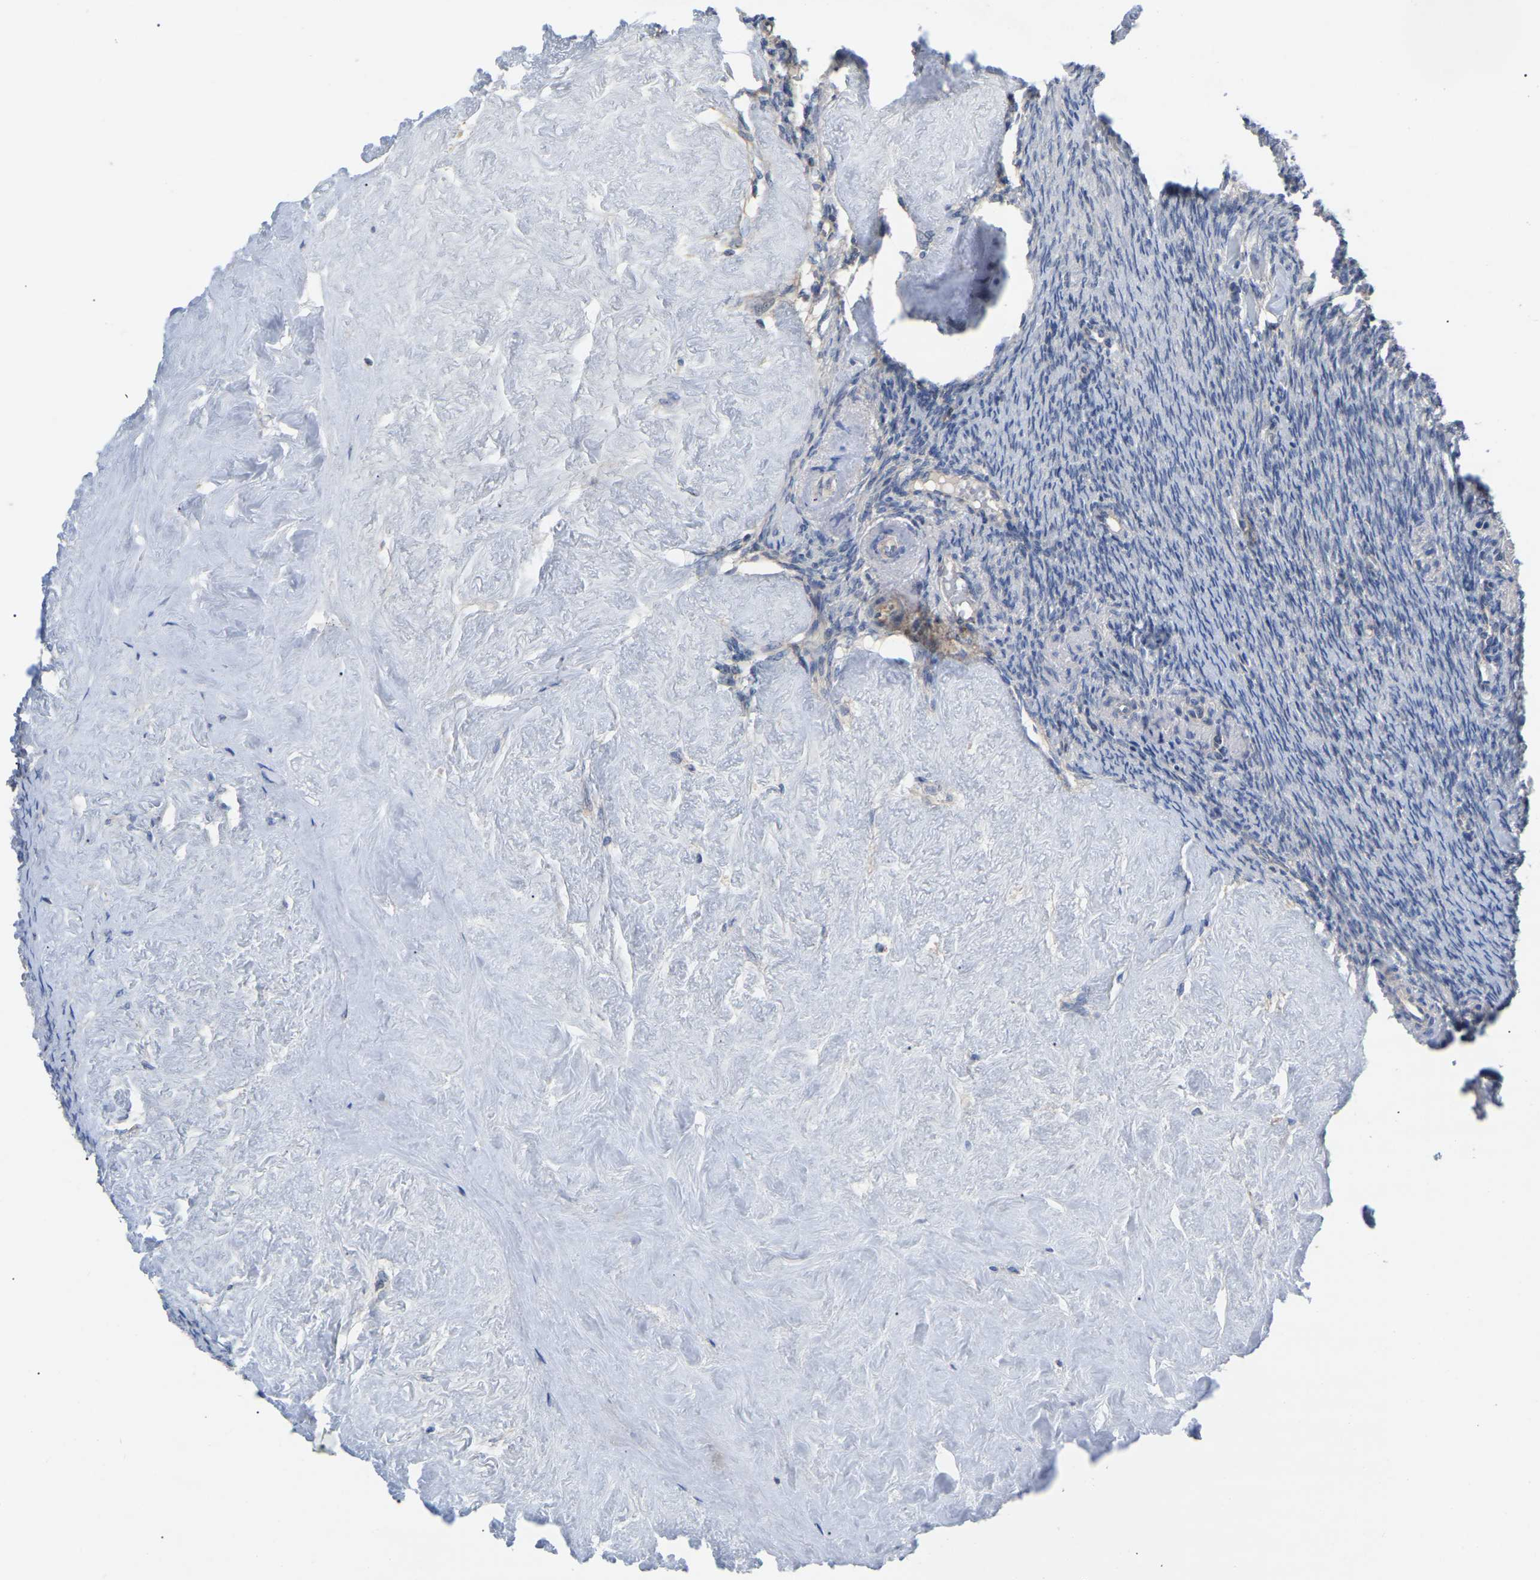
{"staining": {"intensity": "strong", "quantity": ">75%", "location": "nuclear"}, "tissue": "ovary", "cell_type": "Follicle cells", "image_type": "normal", "snomed": [{"axis": "morphology", "description": "Normal tissue, NOS"}, {"axis": "topography", "description": "Ovary"}], "caption": "High-magnification brightfield microscopy of benign ovary stained with DAB (3,3'-diaminobenzidine) (brown) and counterstained with hematoxylin (blue). follicle cells exhibit strong nuclear positivity is appreciated in about>75% of cells.", "gene": "NOP53", "patient": {"sex": "female", "age": 41}}